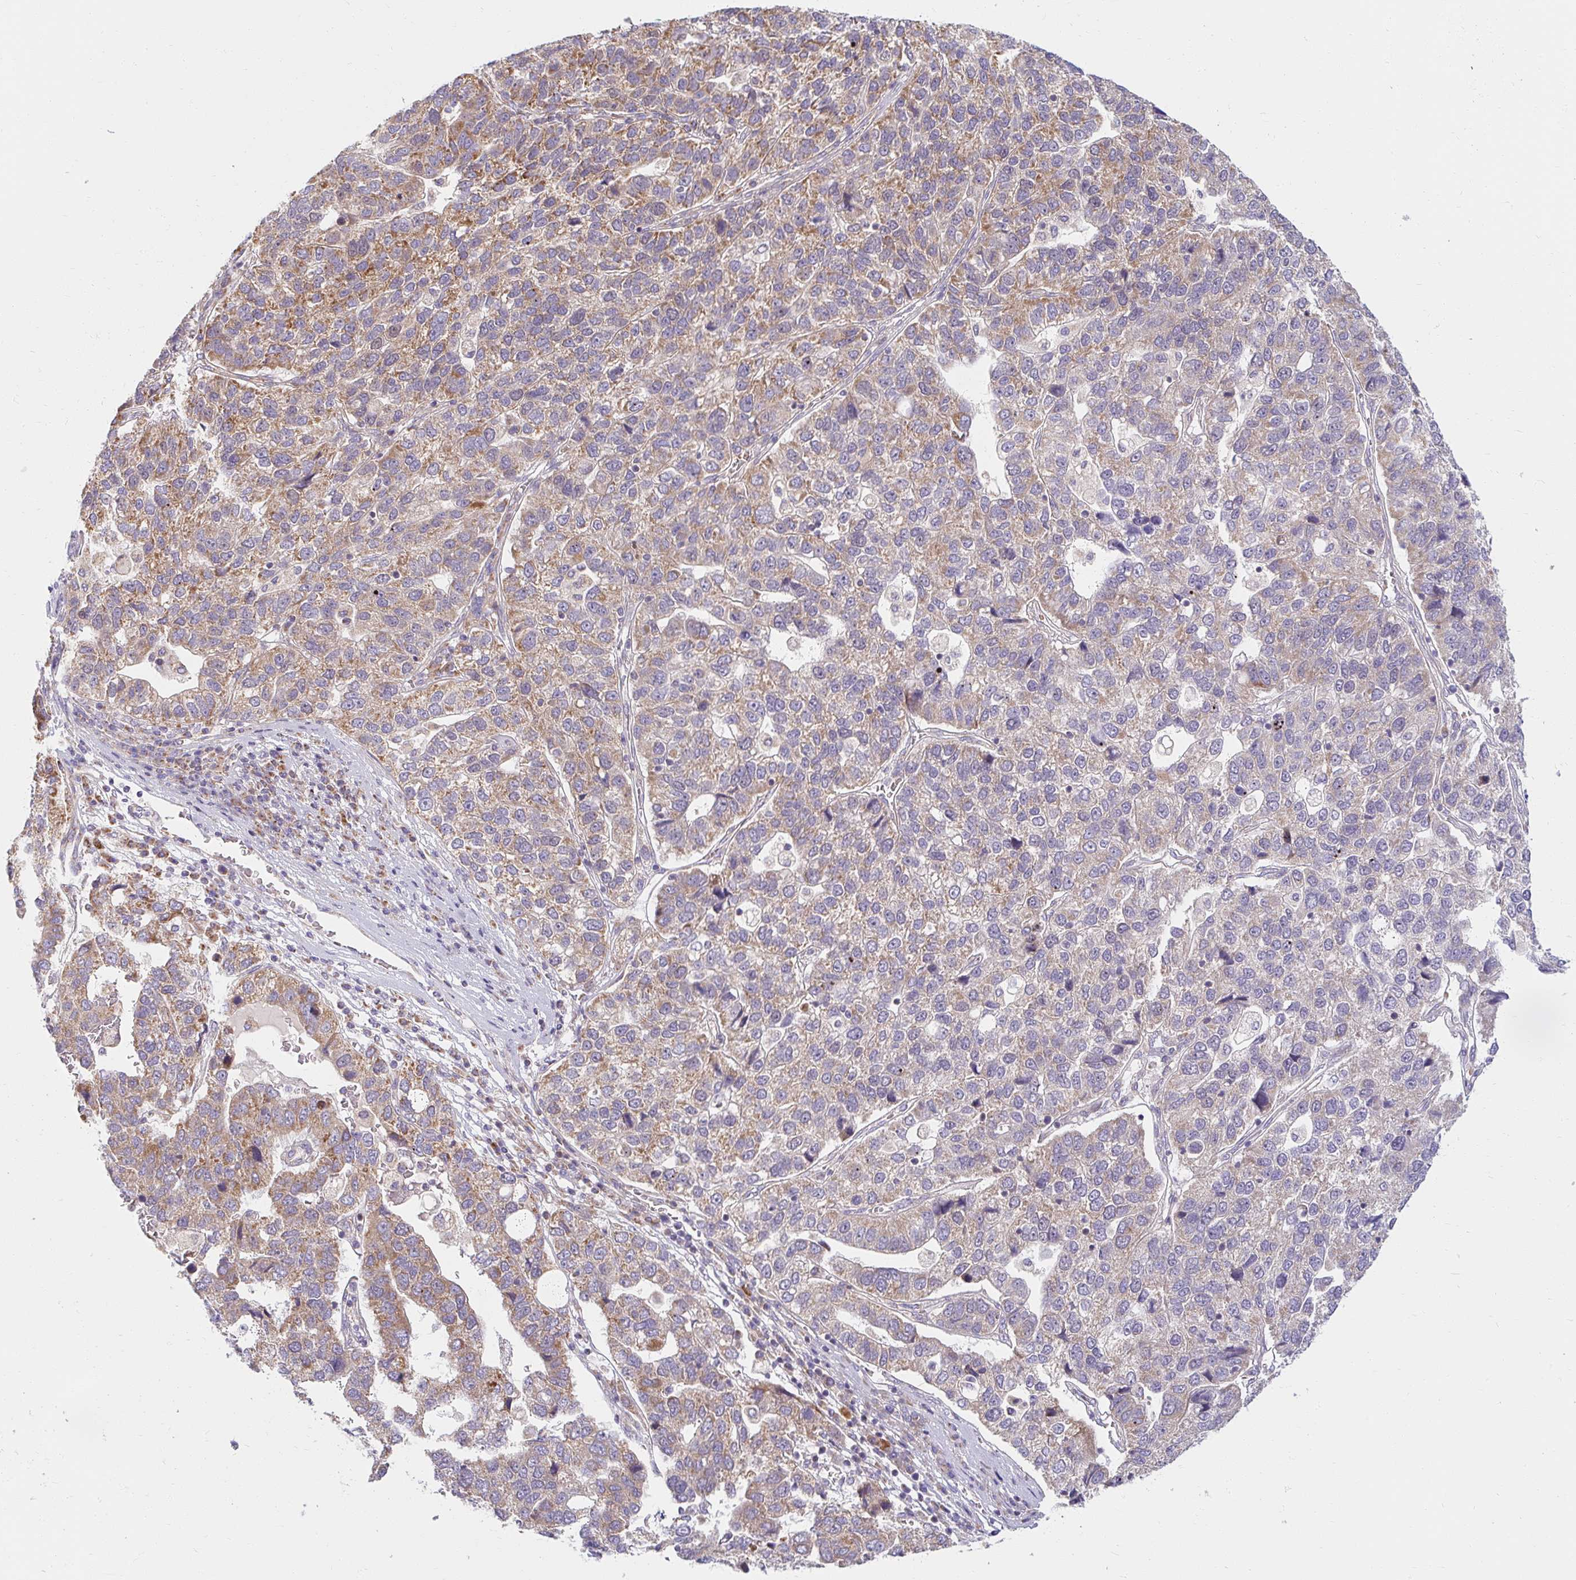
{"staining": {"intensity": "moderate", "quantity": "<25%", "location": "cytoplasmic/membranous"}, "tissue": "pancreatic cancer", "cell_type": "Tumor cells", "image_type": "cancer", "snomed": [{"axis": "morphology", "description": "Adenocarcinoma, NOS"}, {"axis": "topography", "description": "Pancreas"}], "caption": "Moderate cytoplasmic/membranous protein staining is appreciated in approximately <25% of tumor cells in pancreatic cancer. (IHC, brightfield microscopy, high magnification).", "gene": "SKP2", "patient": {"sex": "female", "age": 61}}